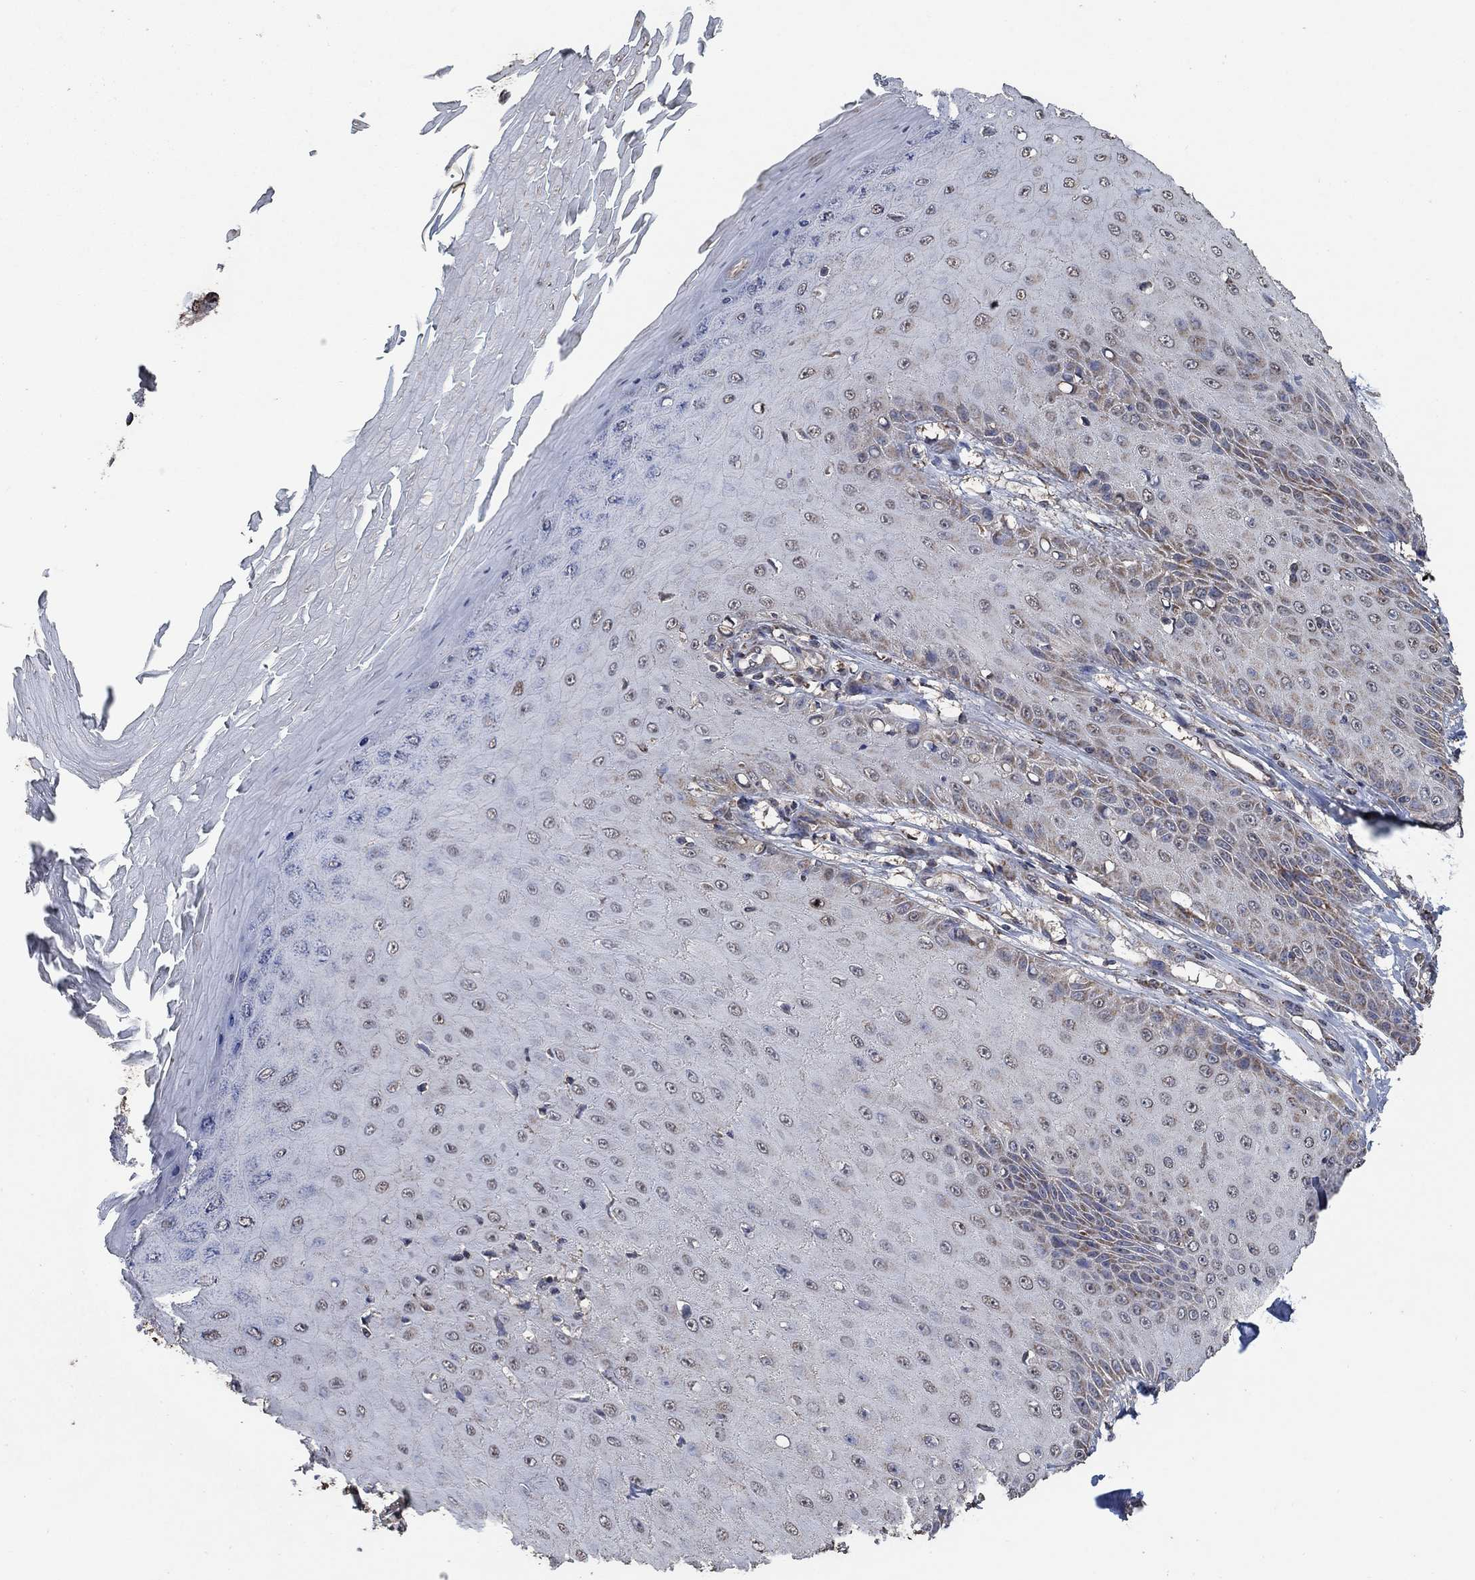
{"staining": {"intensity": "weak", "quantity": "25%-75%", "location": "nuclear"}, "tissue": "skin cancer", "cell_type": "Tumor cells", "image_type": "cancer", "snomed": [{"axis": "morphology", "description": "Inflammation, NOS"}, {"axis": "morphology", "description": "Squamous cell carcinoma, NOS"}, {"axis": "topography", "description": "Skin"}], "caption": "Human squamous cell carcinoma (skin) stained with a brown dye displays weak nuclear positive staining in about 25%-75% of tumor cells.", "gene": "MRPS24", "patient": {"sex": "male", "age": 70}}